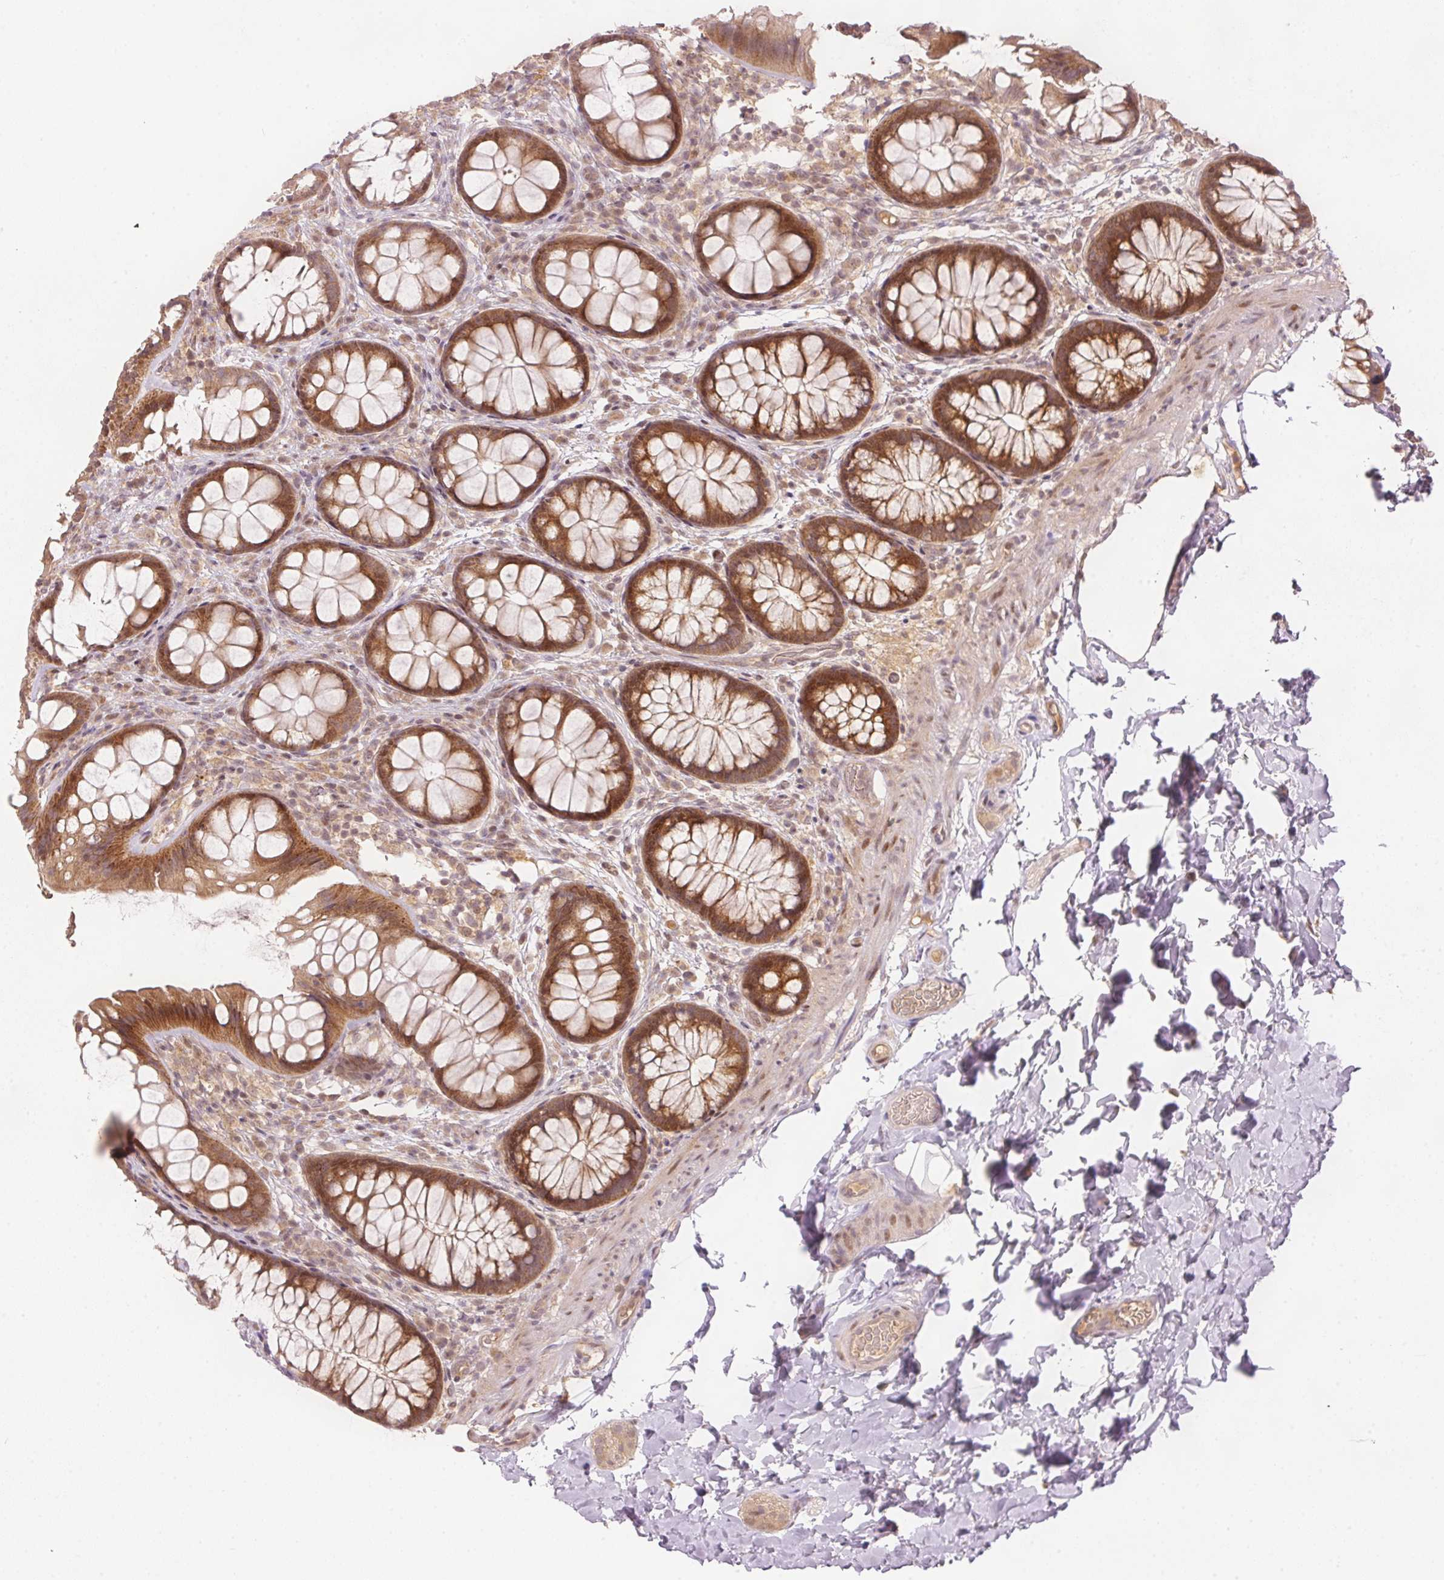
{"staining": {"intensity": "weak", "quantity": "<25%", "location": "cytoplasmic/membranous"}, "tissue": "colon", "cell_type": "Endothelial cells", "image_type": "normal", "snomed": [{"axis": "morphology", "description": "Normal tissue, NOS"}, {"axis": "topography", "description": "Colon"}], "caption": "An immunohistochemistry (IHC) micrograph of benign colon is shown. There is no staining in endothelial cells of colon. (DAB IHC with hematoxylin counter stain).", "gene": "PCDHB1", "patient": {"sex": "male", "age": 46}}